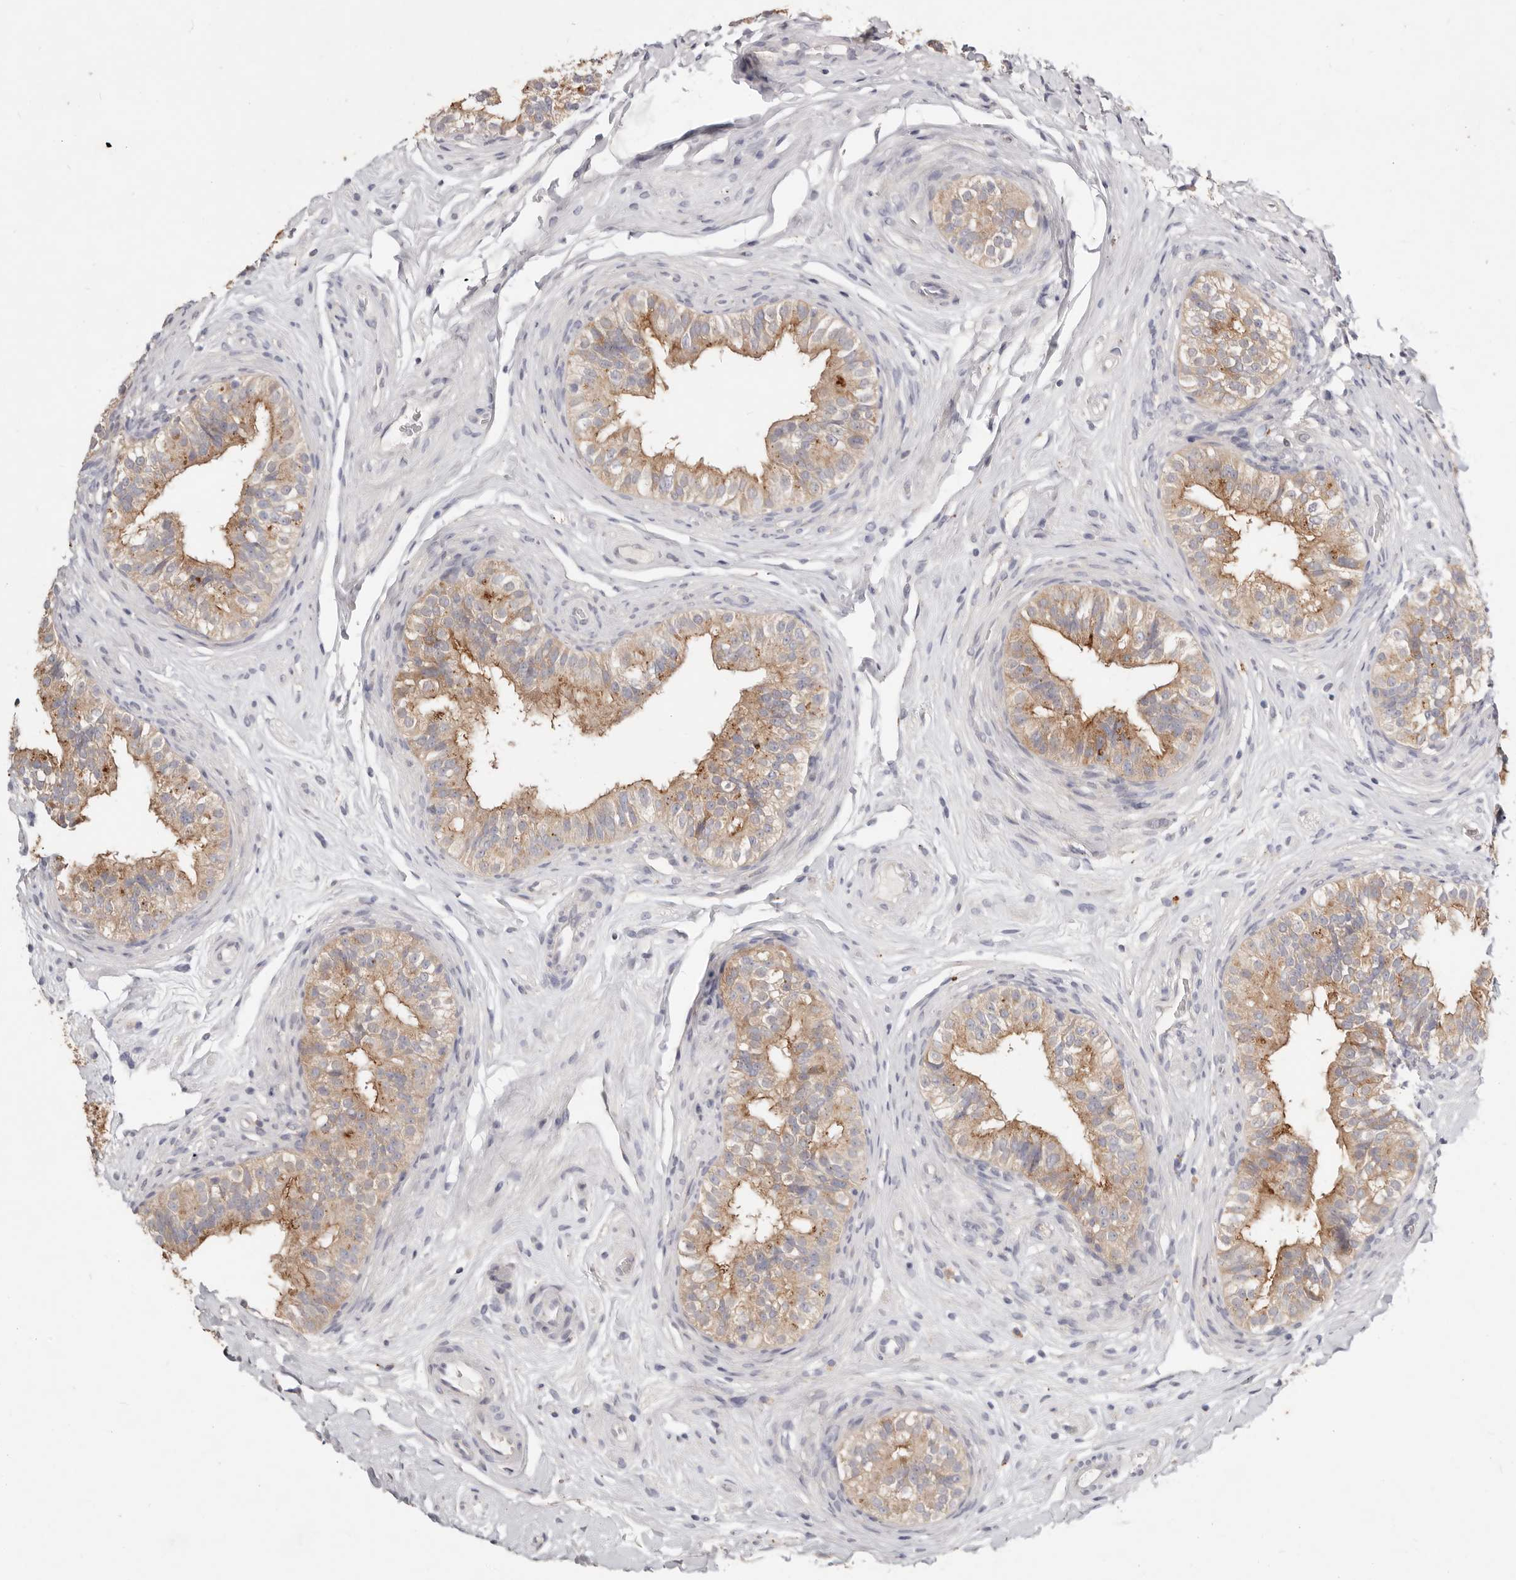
{"staining": {"intensity": "moderate", "quantity": ">75%", "location": "cytoplasmic/membranous"}, "tissue": "epididymis", "cell_type": "Glandular cells", "image_type": "normal", "snomed": [{"axis": "morphology", "description": "Normal tissue, NOS"}, {"axis": "topography", "description": "Epididymis"}], "caption": "Normal epididymis shows moderate cytoplasmic/membranous staining in approximately >75% of glandular cells, visualized by immunohistochemistry. Using DAB (brown) and hematoxylin (blue) stains, captured at high magnification using brightfield microscopy.", "gene": "WDR77", "patient": {"sex": "male", "age": 49}}